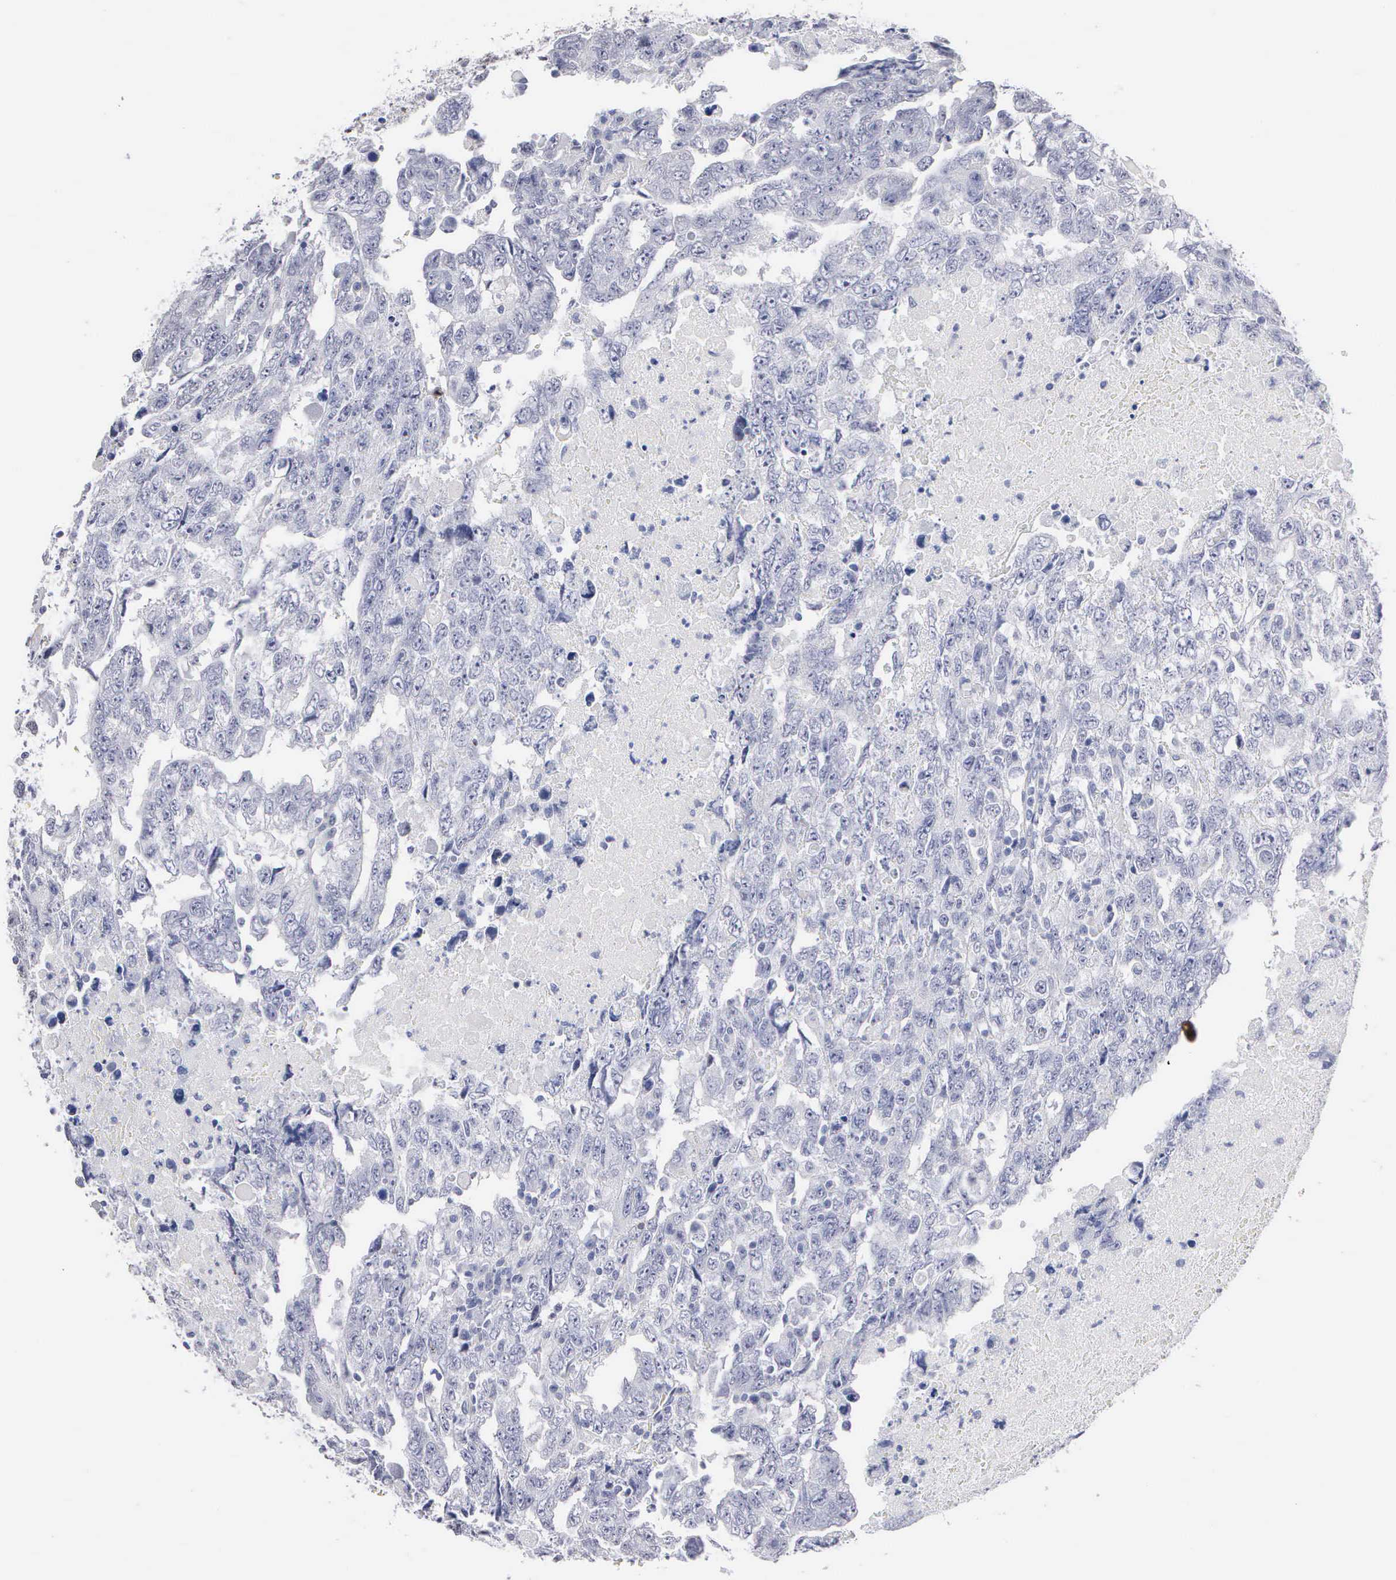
{"staining": {"intensity": "negative", "quantity": "none", "location": "none"}, "tissue": "testis cancer", "cell_type": "Tumor cells", "image_type": "cancer", "snomed": [{"axis": "morphology", "description": "Carcinoma, Embryonal, NOS"}, {"axis": "topography", "description": "Testis"}], "caption": "Testis embryonal carcinoma stained for a protein using immunohistochemistry (IHC) demonstrates no expression tumor cells.", "gene": "ELFN2", "patient": {"sex": "male", "age": 36}}